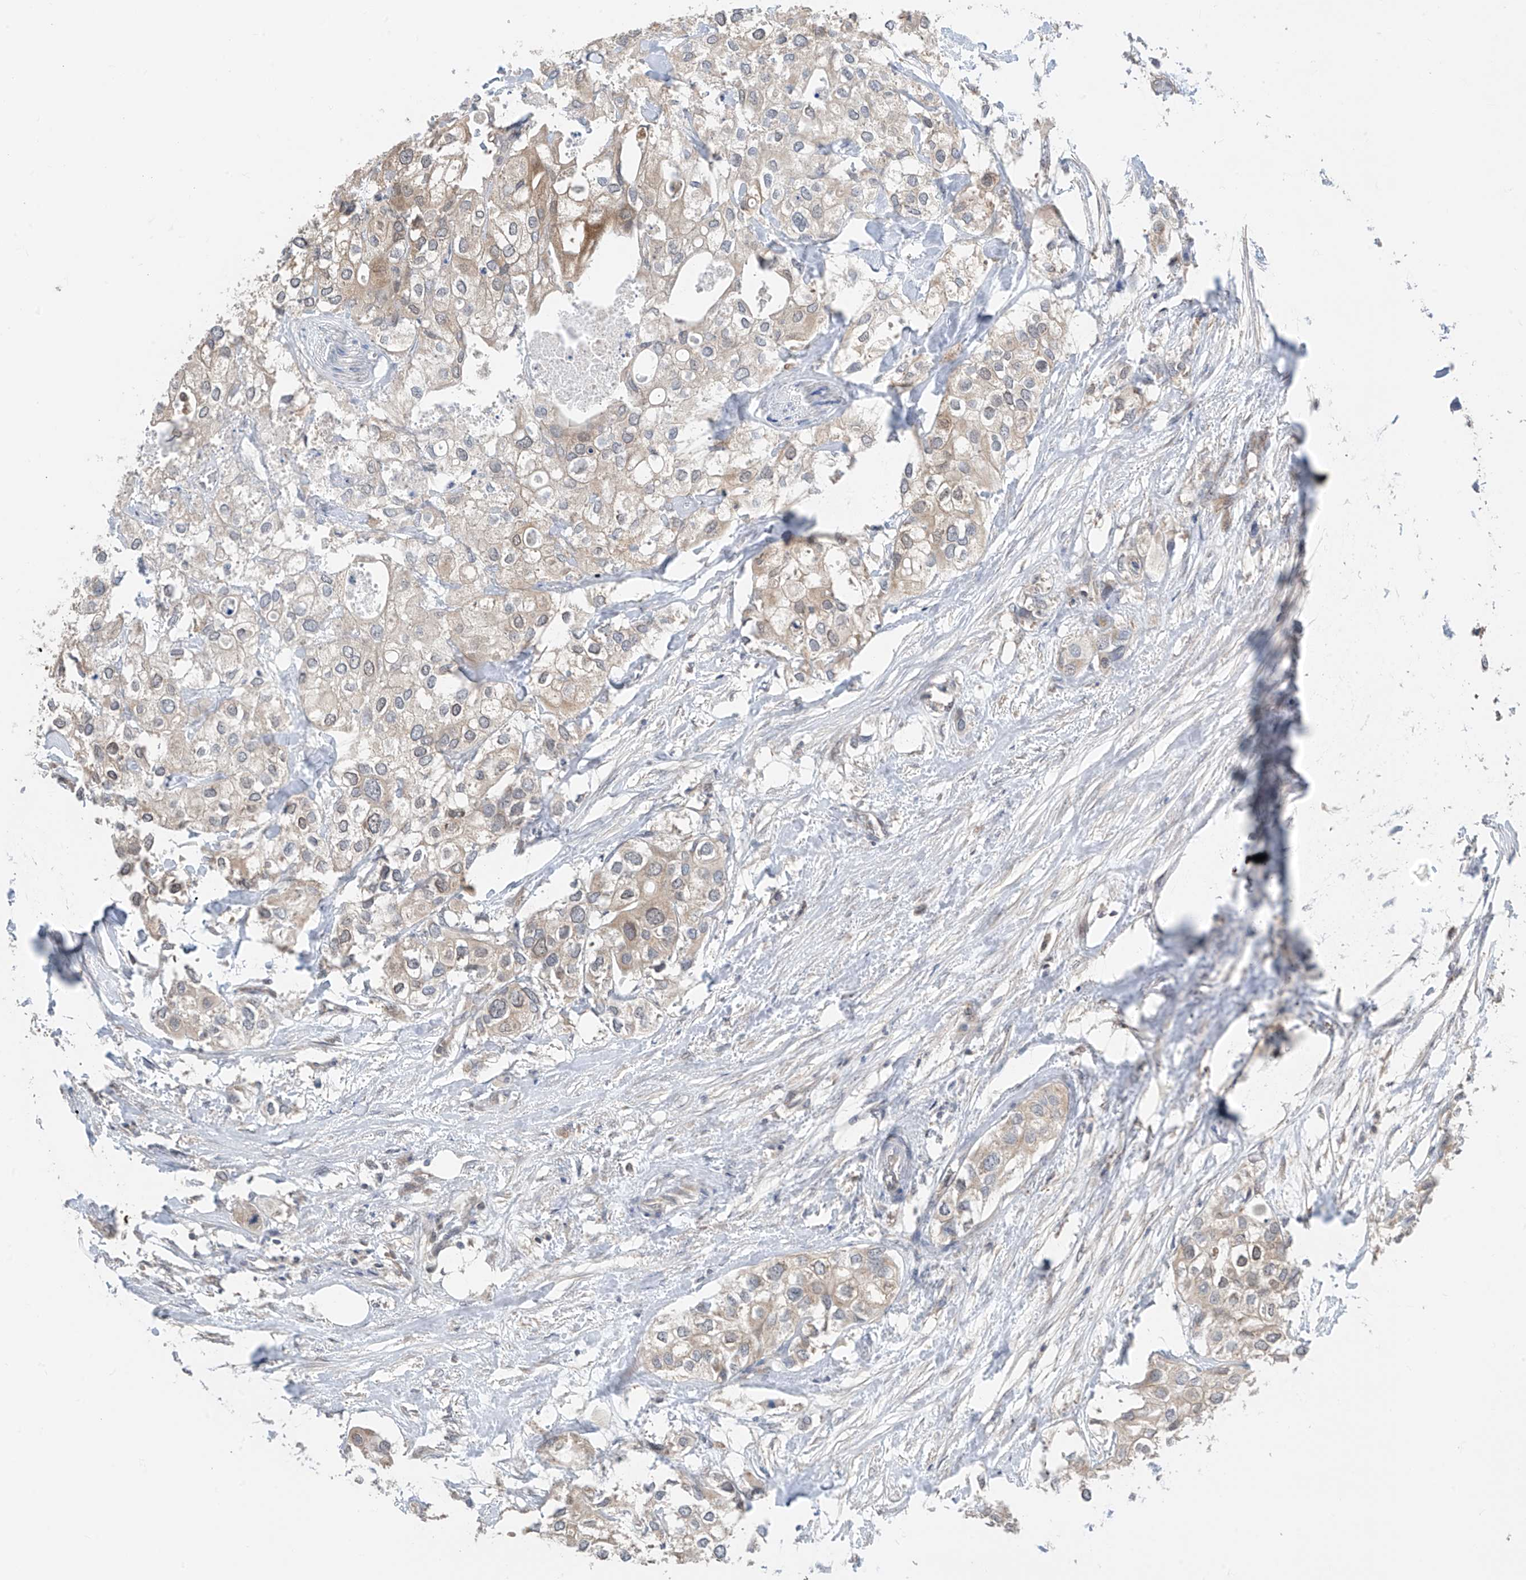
{"staining": {"intensity": "weak", "quantity": "25%-75%", "location": "cytoplasmic/membranous"}, "tissue": "urothelial cancer", "cell_type": "Tumor cells", "image_type": "cancer", "snomed": [{"axis": "morphology", "description": "Urothelial carcinoma, High grade"}, {"axis": "topography", "description": "Urinary bladder"}], "caption": "Immunohistochemistry (IHC) (DAB) staining of urothelial carcinoma (high-grade) shows weak cytoplasmic/membranous protein staining in approximately 25%-75% of tumor cells.", "gene": "TTC38", "patient": {"sex": "male", "age": 64}}